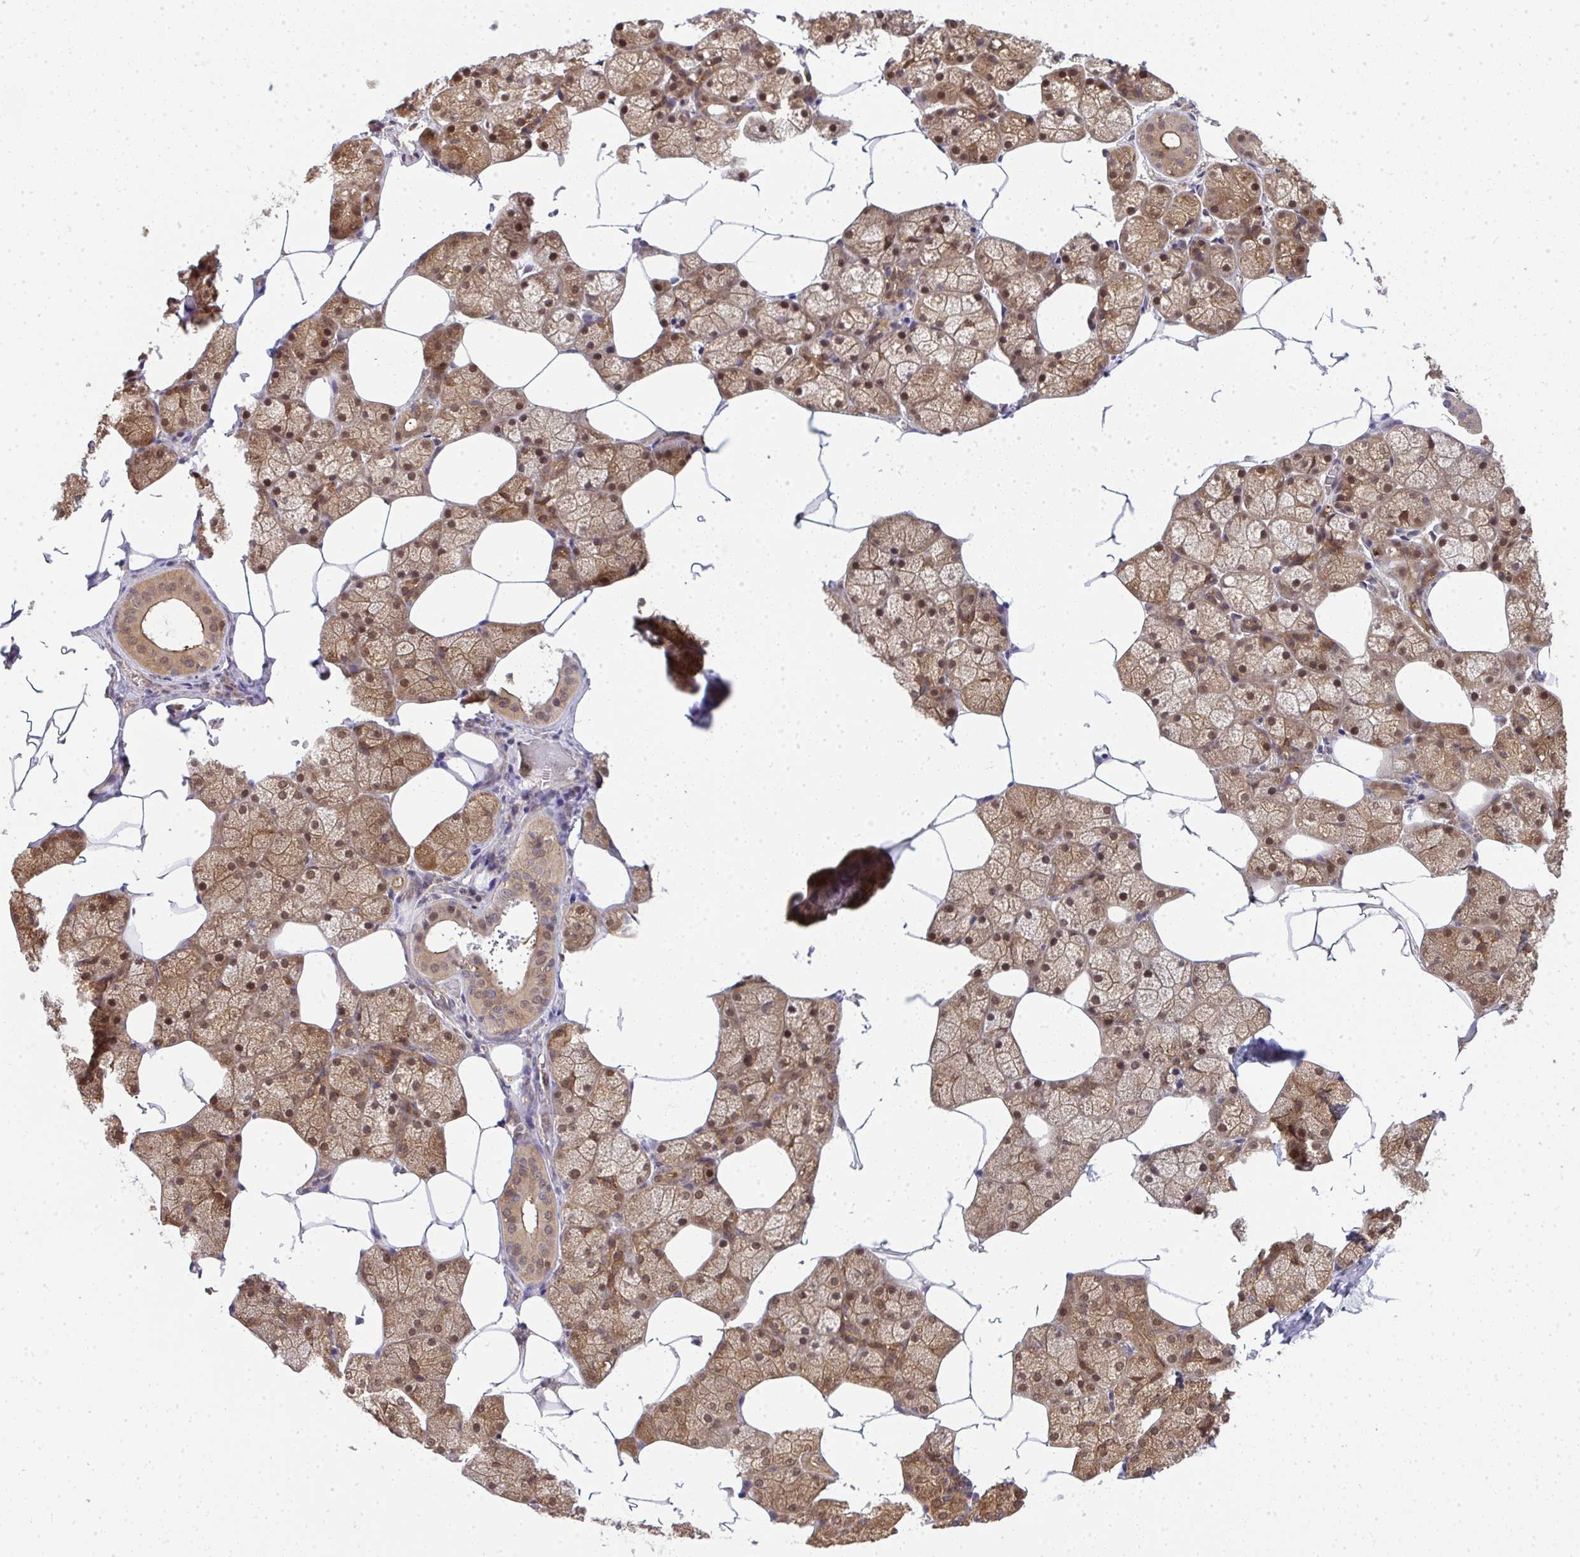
{"staining": {"intensity": "moderate", "quantity": ">75%", "location": "cytoplasmic/membranous,nuclear"}, "tissue": "salivary gland", "cell_type": "Glandular cells", "image_type": "normal", "snomed": [{"axis": "morphology", "description": "Normal tissue, NOS"}, {"axis": "topography", "description": "Salivary gland"}], "caption": "Salivary gland was stained to show a protein in brown. There is medium levels of moderate cytoplasmic/membranous,nuclear expression in about >75% of glandular cells. The staining is performed using DAB (3,3'-diaminobenzidine) brown chromogen to label protein expression. The nuclei are counter-stained blue using hematoxylin.", "gene": "HDHD2", "patient": {"sex": "female", "age": 43}}